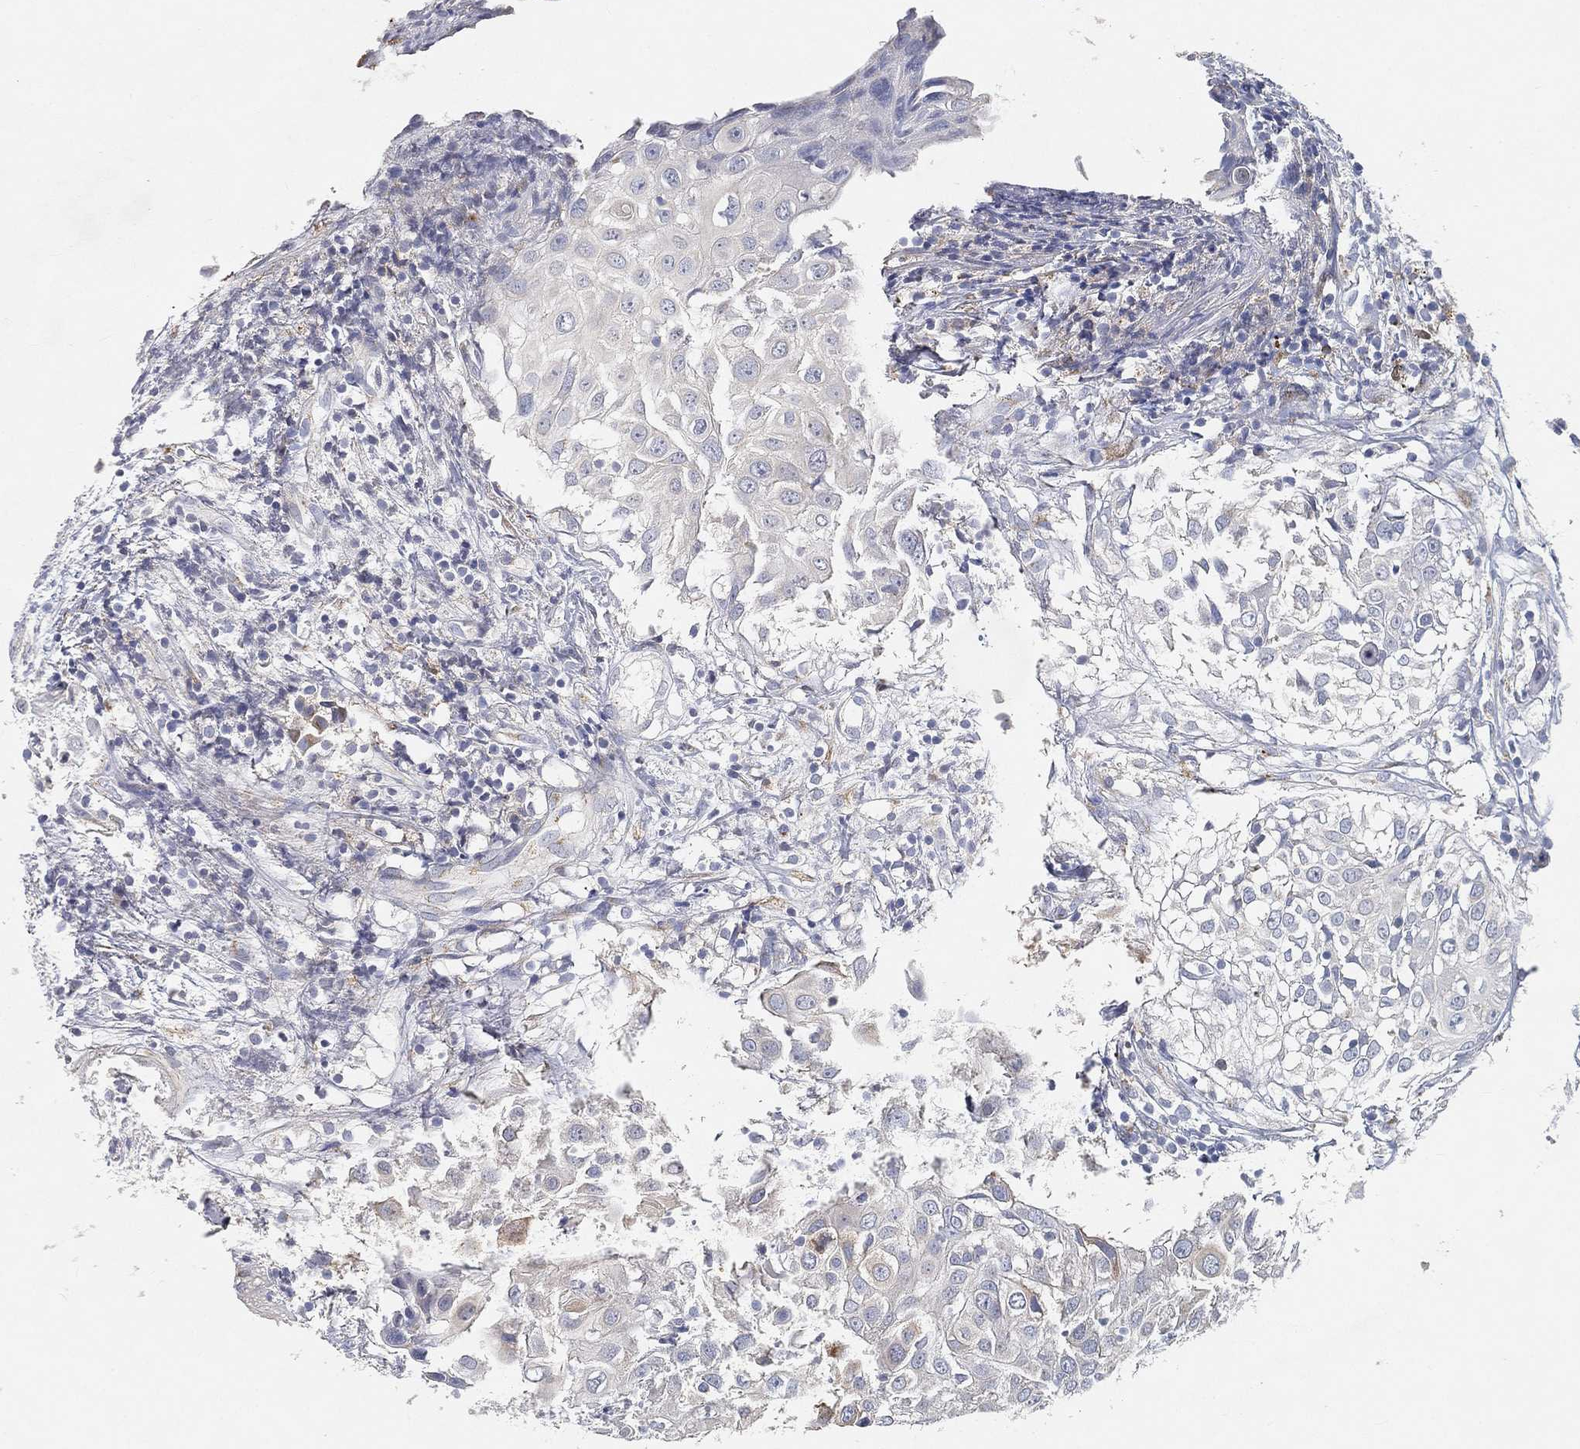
{"staining": {"intensity": "negative", "quantity": "none", "location": "none"}, "tissue": "urothelial cancer", "cell_type": "Tumor cells", "image_type": "cancer", "snomed": [{"axis": "morphology", "description": "Urothelial carcinoma, High grade"}, {"axis": "topography", "description": "Urinary bladder"}], "caption": "A photomicrograph of human high-grade urothelial carcinoma is negative for staining in tumor cells.", "gene": "CTSL", "patient": {"sex": "female", "age": 79}}